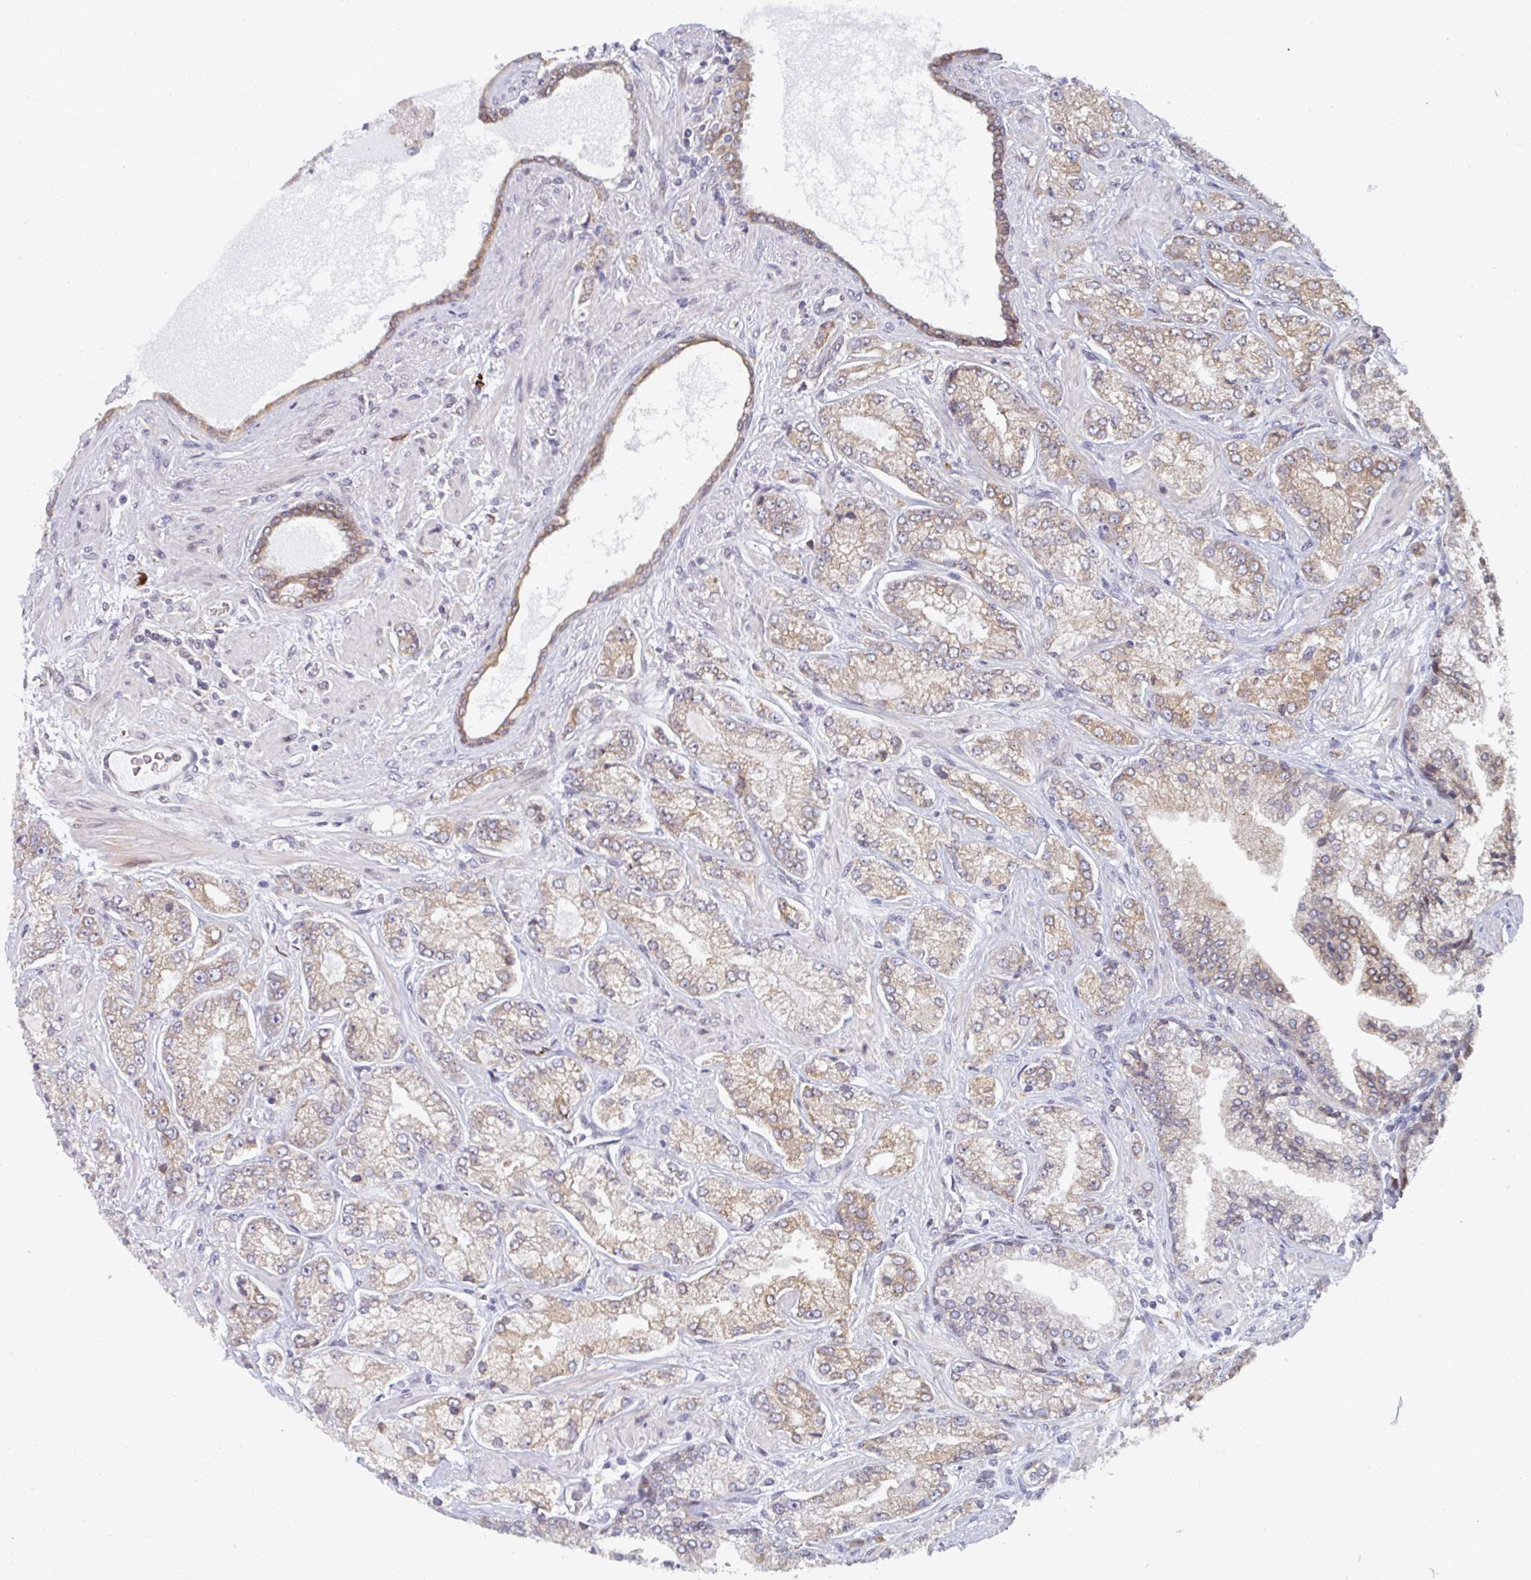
{"staining": {"intensity": "weak", "quantity": ">75%", "location": "cytoplasmic/membranous"}, "tissue": "prostate cancer", "cell_type": "Tumor cells", "image_type": "cancer", "snomed": [{"axis": "morphology", "description": "Normal tissue, NOS"}, {"axis": "morphology", "description": "Adenocarcinoma, High grade"}, {"axis": "topography", "description": "Prostate"}, {"axis": "topography", "description": "Peripheral nerve tissue"}], "caption": "A histopathology image of human prostate cancer stained for a protein demonstrates weak cytoplasmic/membranous brown staining in tumor cells.", "gene": "LYSMD4", "patient": {"sex": "male", "age": 68}}